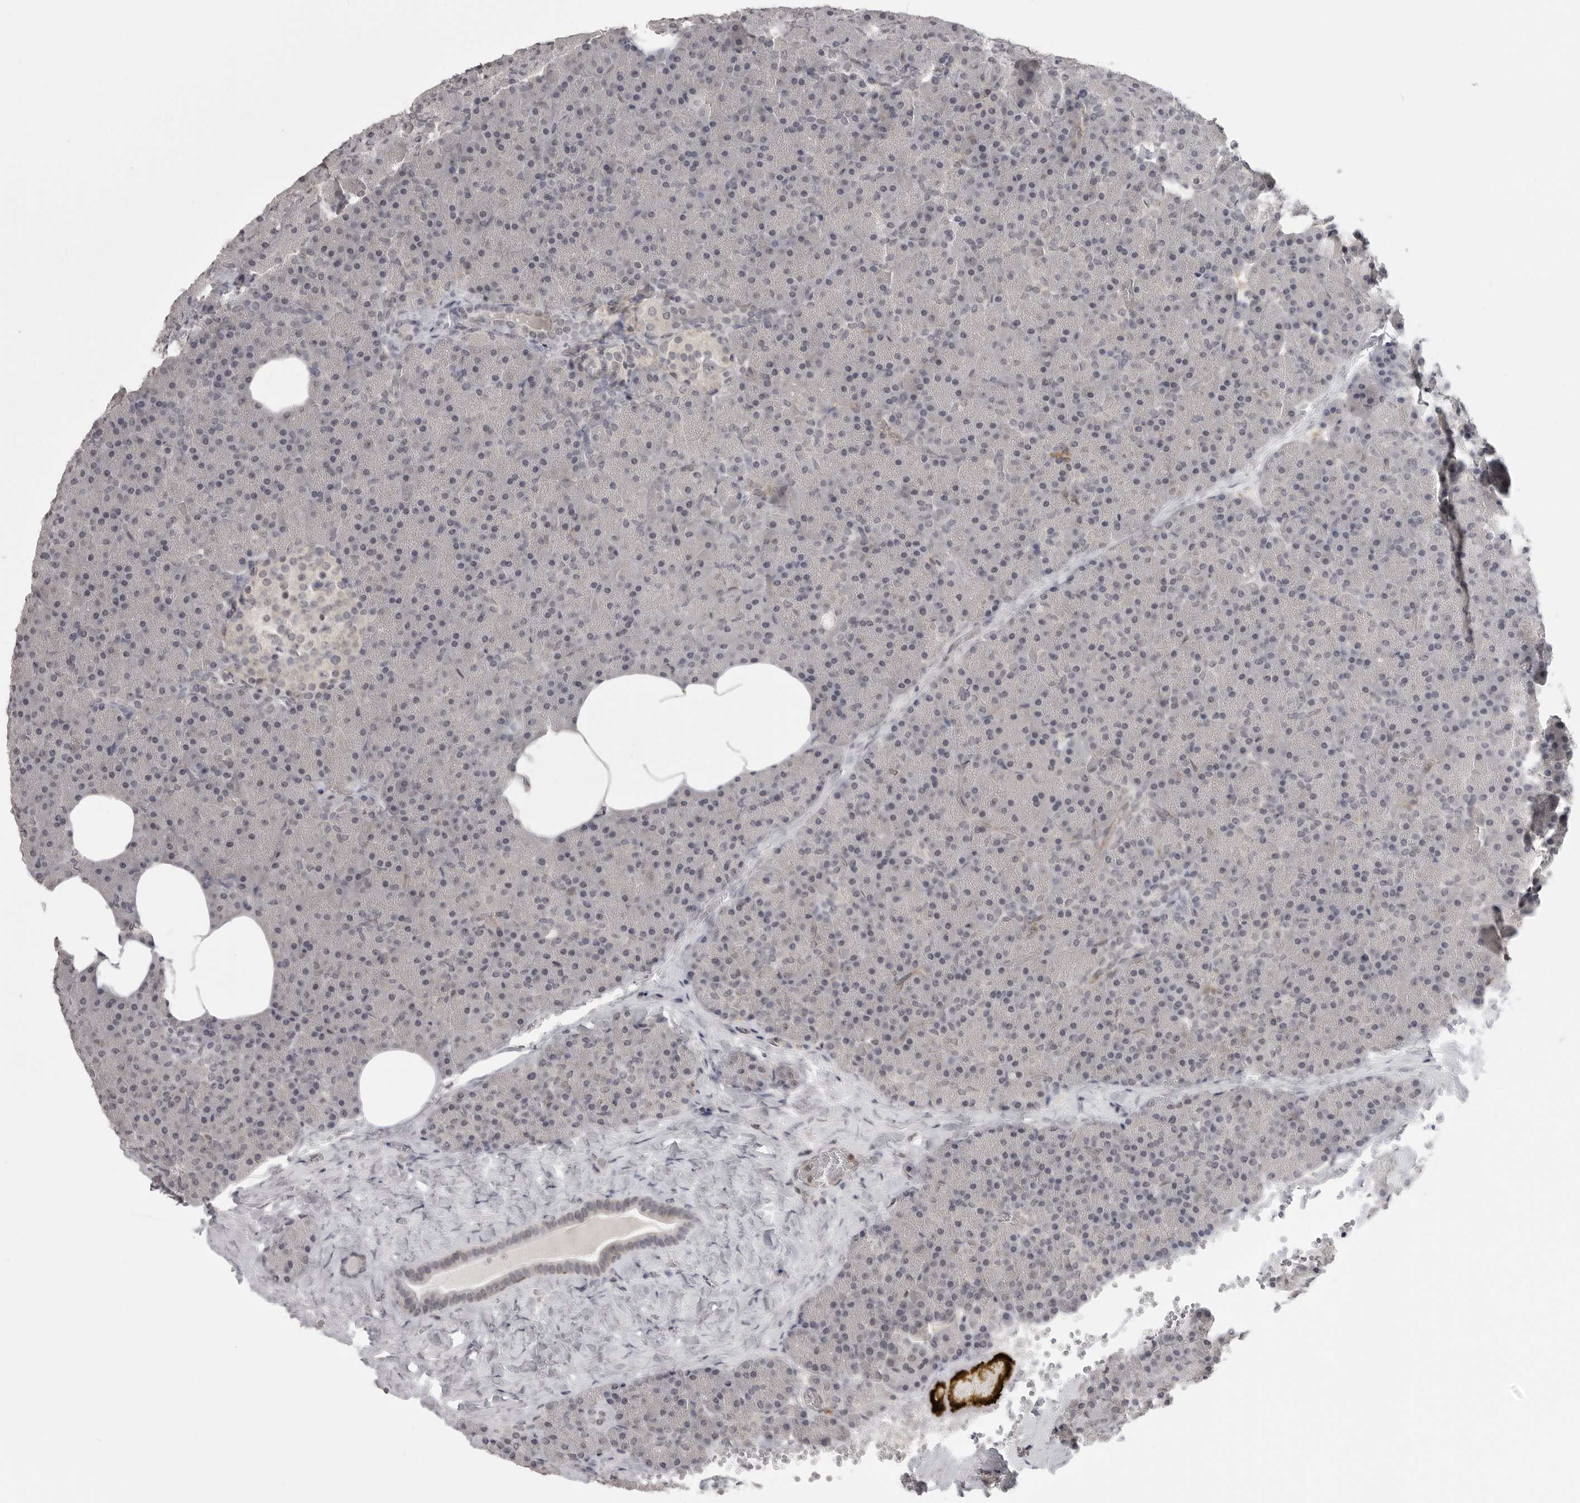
{"staining": {"intensity": "weak", "quantity": "<25%", "location": "cytoplasmic/membranous"}, "tissue": "pancreas", "cell_type": "Exocrine glandular cells", "image_type": "normal", "snomed": [{"axis": "morphology", "description": "Normal tissue, NOS"}, {"axis": "morphology", "description": "Carcinoid, malignant, NOS"}, {"axis": "topography", "description": "Pancreas"}], "caption": "DAB immunohistochemical staining of unremarkable pancreas displays no significant positivity in exocrine glandular cells.", "gene": "IFNGR1", "patient": {"sex": "female", "age": 35}}